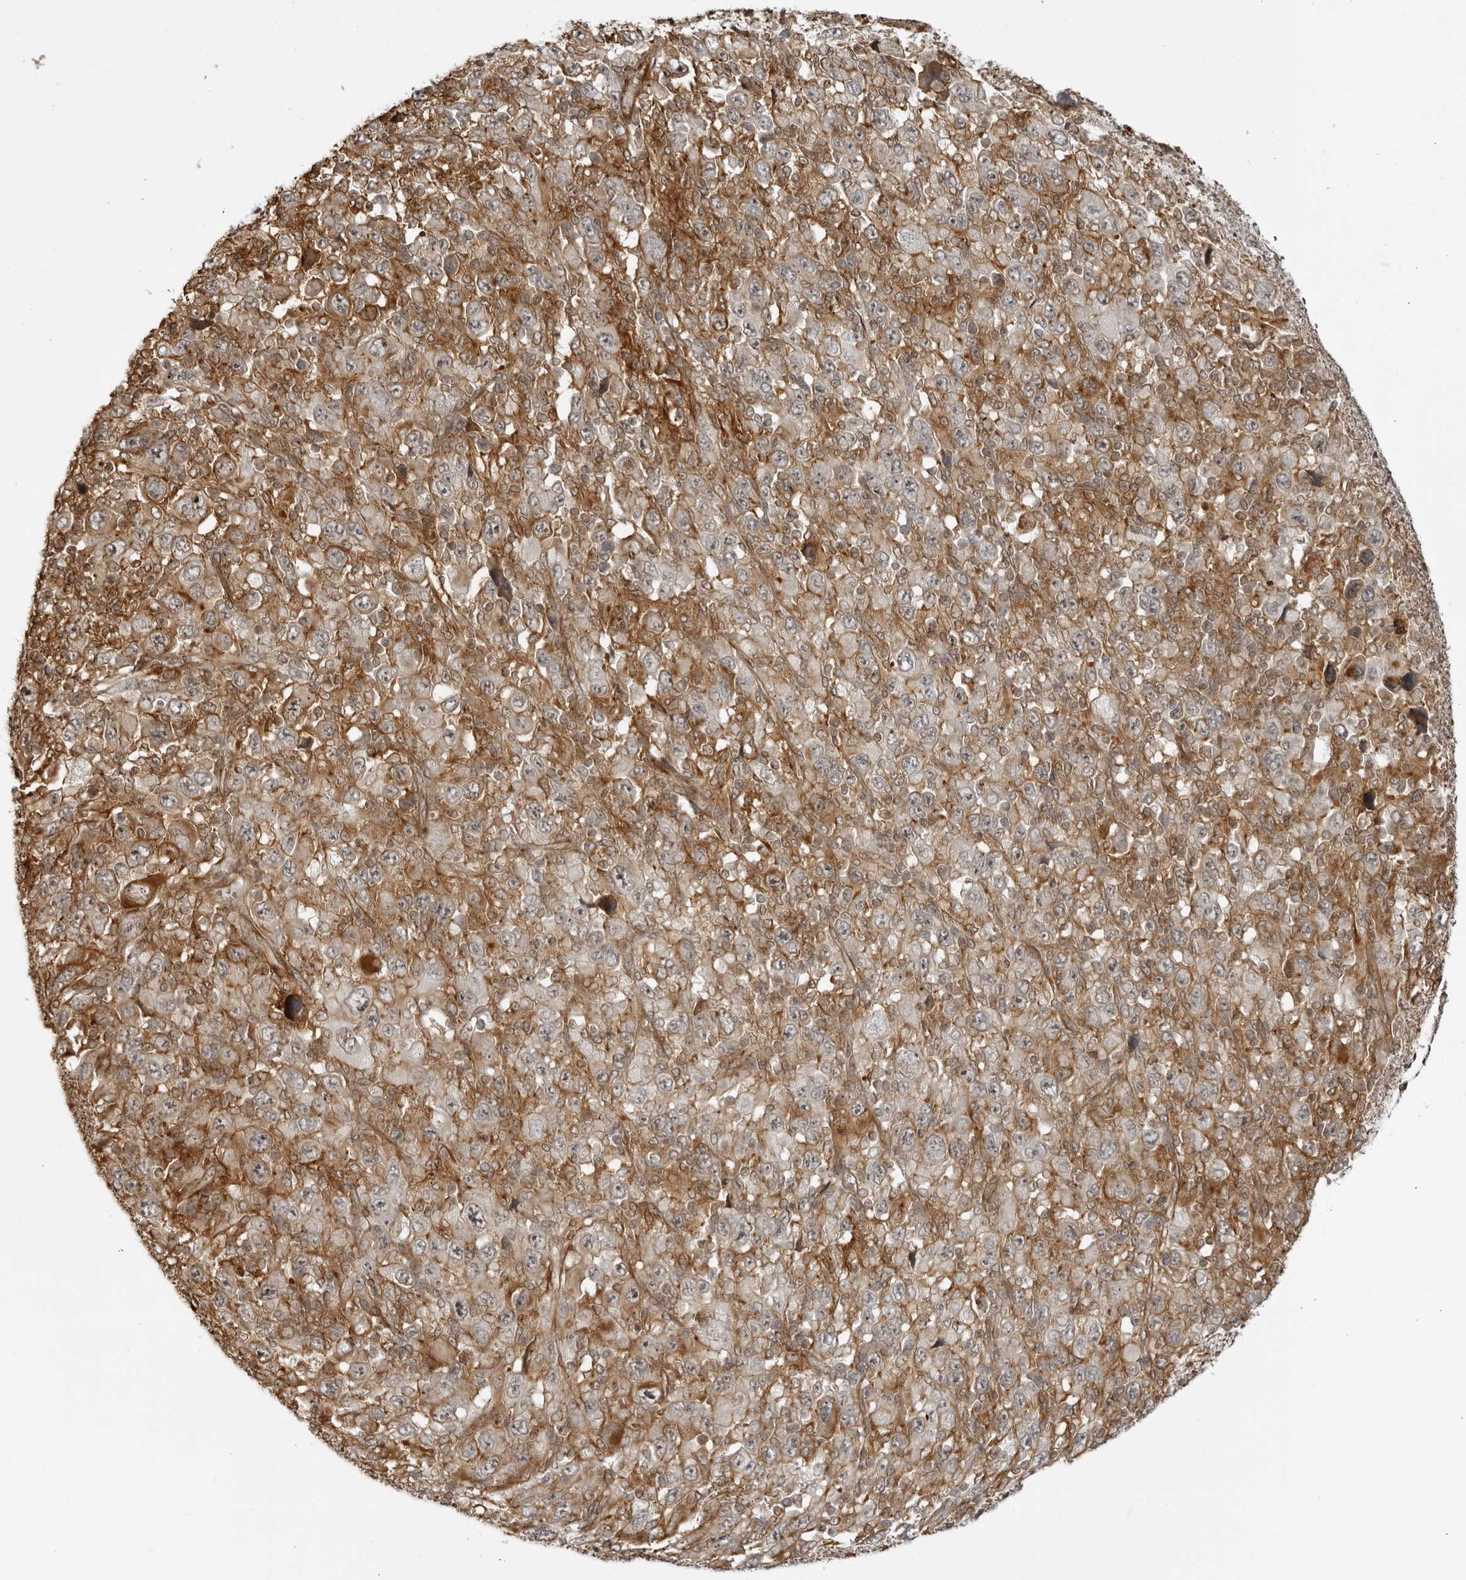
{"staining": {"intensity": "weak", "quantity": ">75%", "location": "cytoplasmic/membranous"}, "tissue": "melanoma", "cell_type": "Tumor cells", "image_type": "cancer", "snomed": [{"axis": "morphology", "description": "Malignant melanoma, Metastatic site"}, {"axis": "topography", "description": "Skin"}], "caption": "Immunohistochemical staining of human melanoma displays weak cytoplasmic/membranous protein positivity in about >75% of tumor cells.", "gene": "TCF21", "patient": {"sex": "female", "age": 56}}